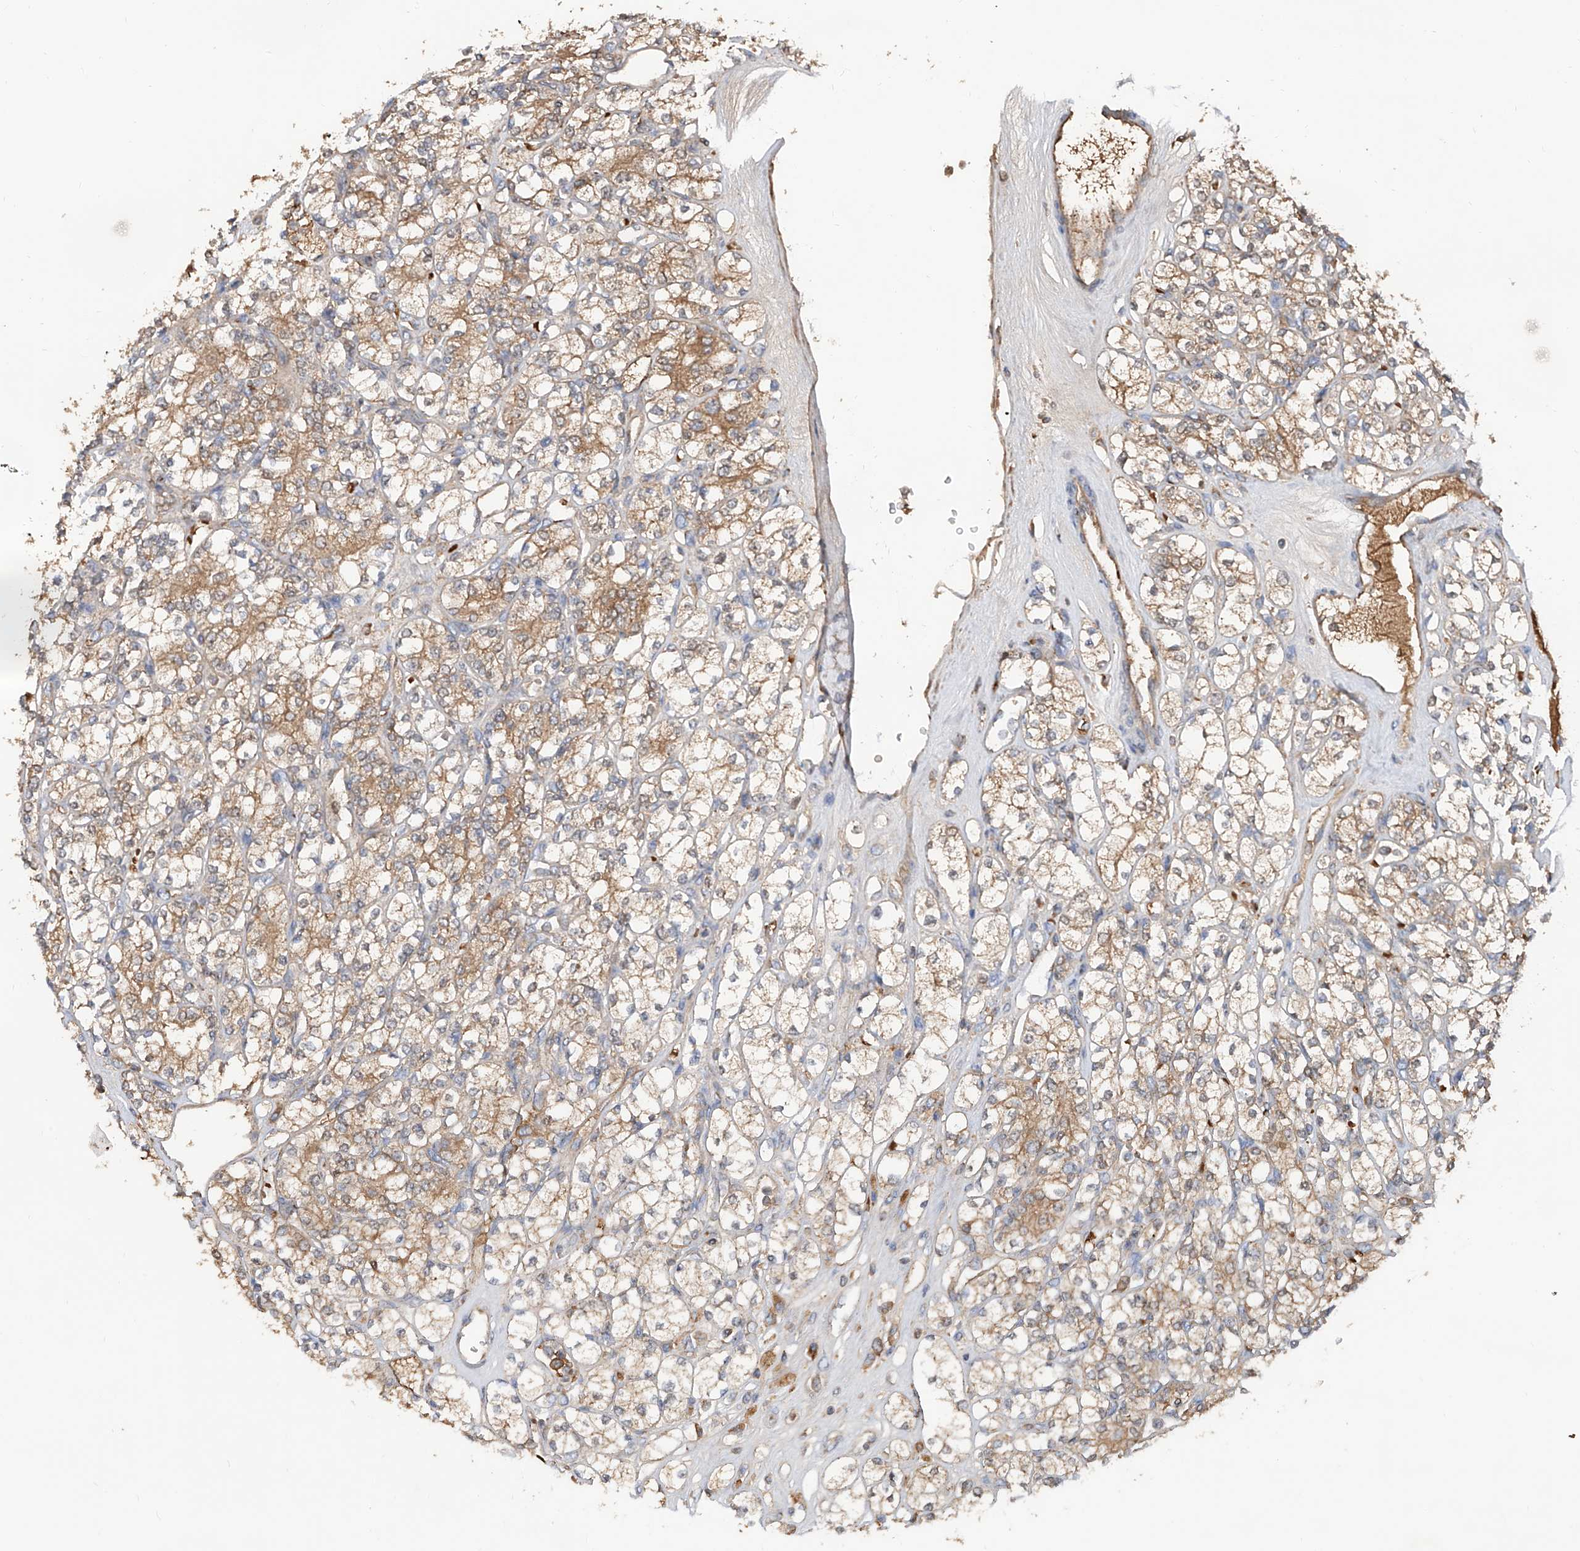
{"staining": {"intensity": "moderate", "quantity": ">75%", "location": "cytoplasmic/membranous"}, "tissue": "renal cancer", "cell_type": "Tumor cells", "image_type": "cancer", "snomed": [{"axis": "morphology", "description": "Adenocarcinoma, NOS"}, {"axis": "topography", "description": "Kidney"}], "caption": "Moderate cytoplasmic/membranous staining for a protein is present in approximately >75% of tumor cells of adenocarcinoma (renal) using IHC.", "gene": "EDN1", "patient": {"sex": "male", "age": 77}}